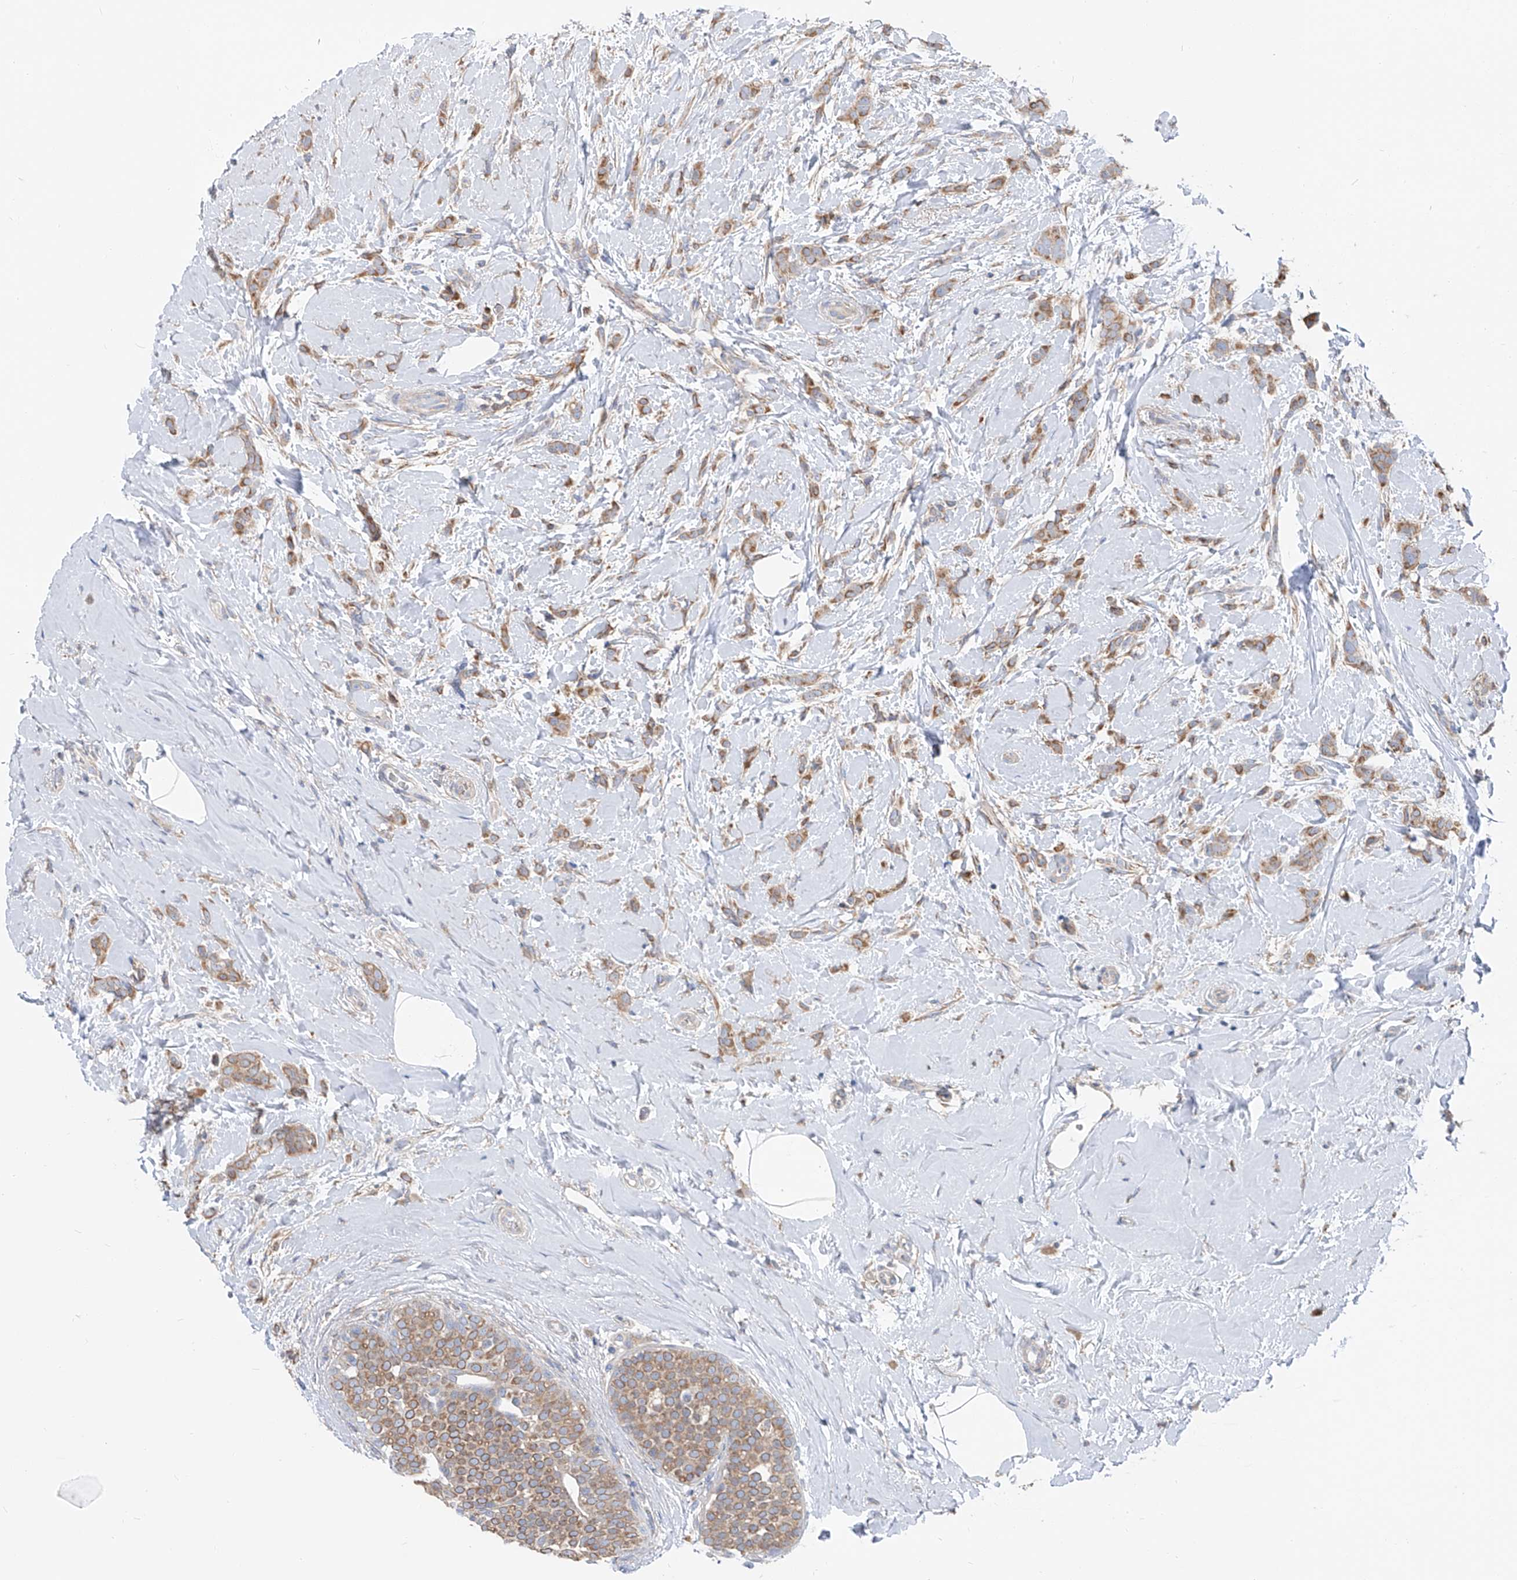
{"staining": {"intensity": "moderate", "quantity": ">75%", "location": "cytoplasmic/membranous"}, "tissue": "breast cancer", "cell_type": "Tumor cells", "image_type": "cancer", "snomed": [{"axis": "morphology", "description": "Lobular carcinoma, in situ"}, {"axis": "morphology", "description": "Lobular carcinoma"}, {"axis": "topography", "description": "Breast"}], "caption": "This micrograph reveals breast lobular carcinoma stained with IHC to label a protein in brown. The cytoplasmic/membranous of tumor cells show moderate positivity for the protein. Nuclei are counter-stained blue.", "gene": "UFL1", "patient": {"sex": "female", "age": 41}}